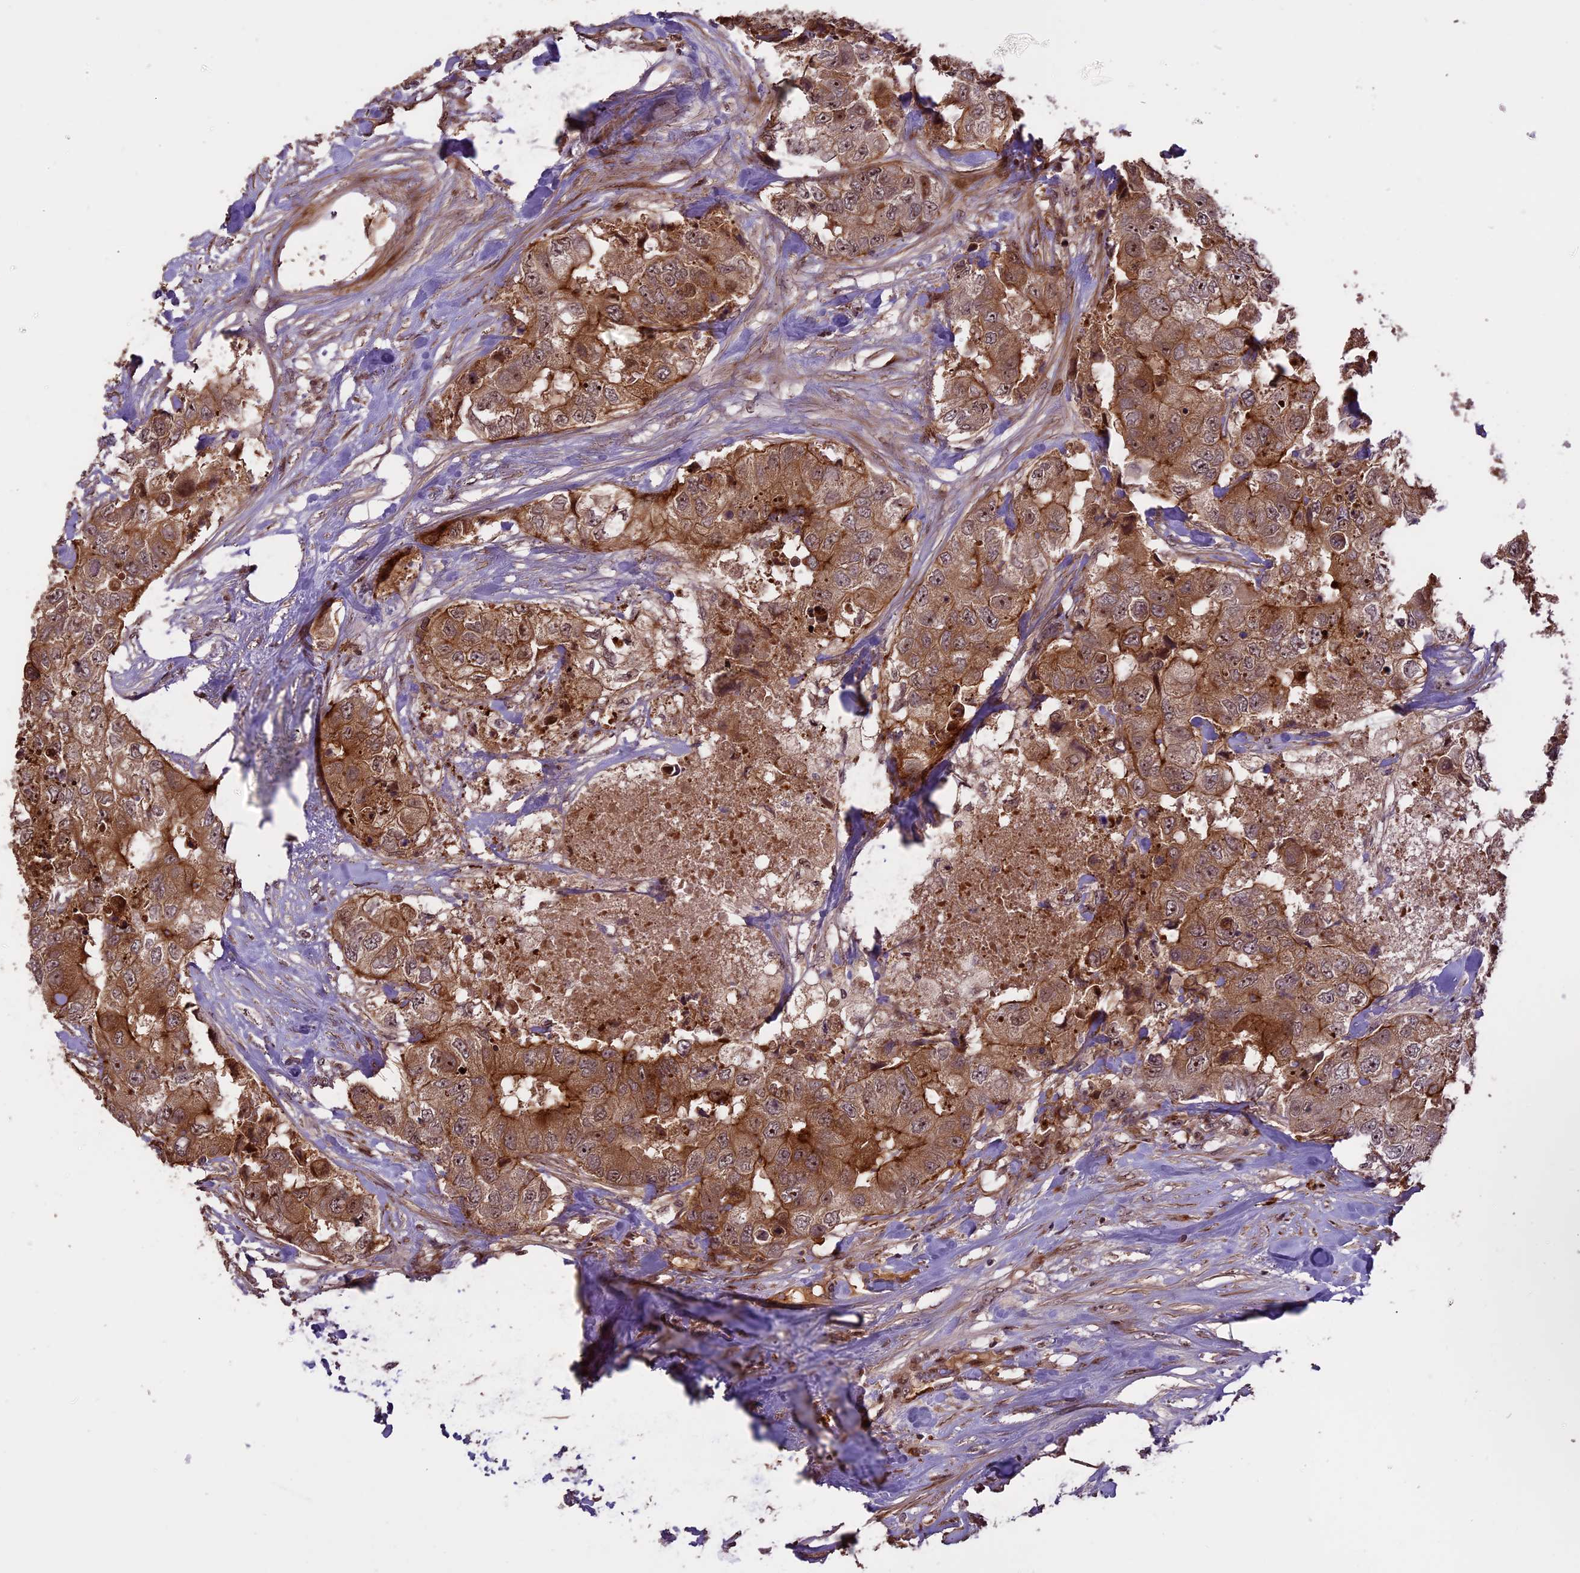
{"staining": {"intensity": "moderate", "quantity": ">75%", "location": "cytoplasmic/membranous"}, "tissue": "breast cancer", "cell_type": "Tumor cells", "image_type": "cancer", "snomed": [{"axis": "morphology", "description": "Duct carcinoma"}, {"axis": "topography", "description": "Breast"}], "caption": "Protein analysis of invasive ductal carcinoma (breast) tissue demonstrates moderate cytoplasmic/membranous positivity in approximately >75% of tumor cells.", "gene": "ENHO", "patient": {"sex": "female", "age": 62}}